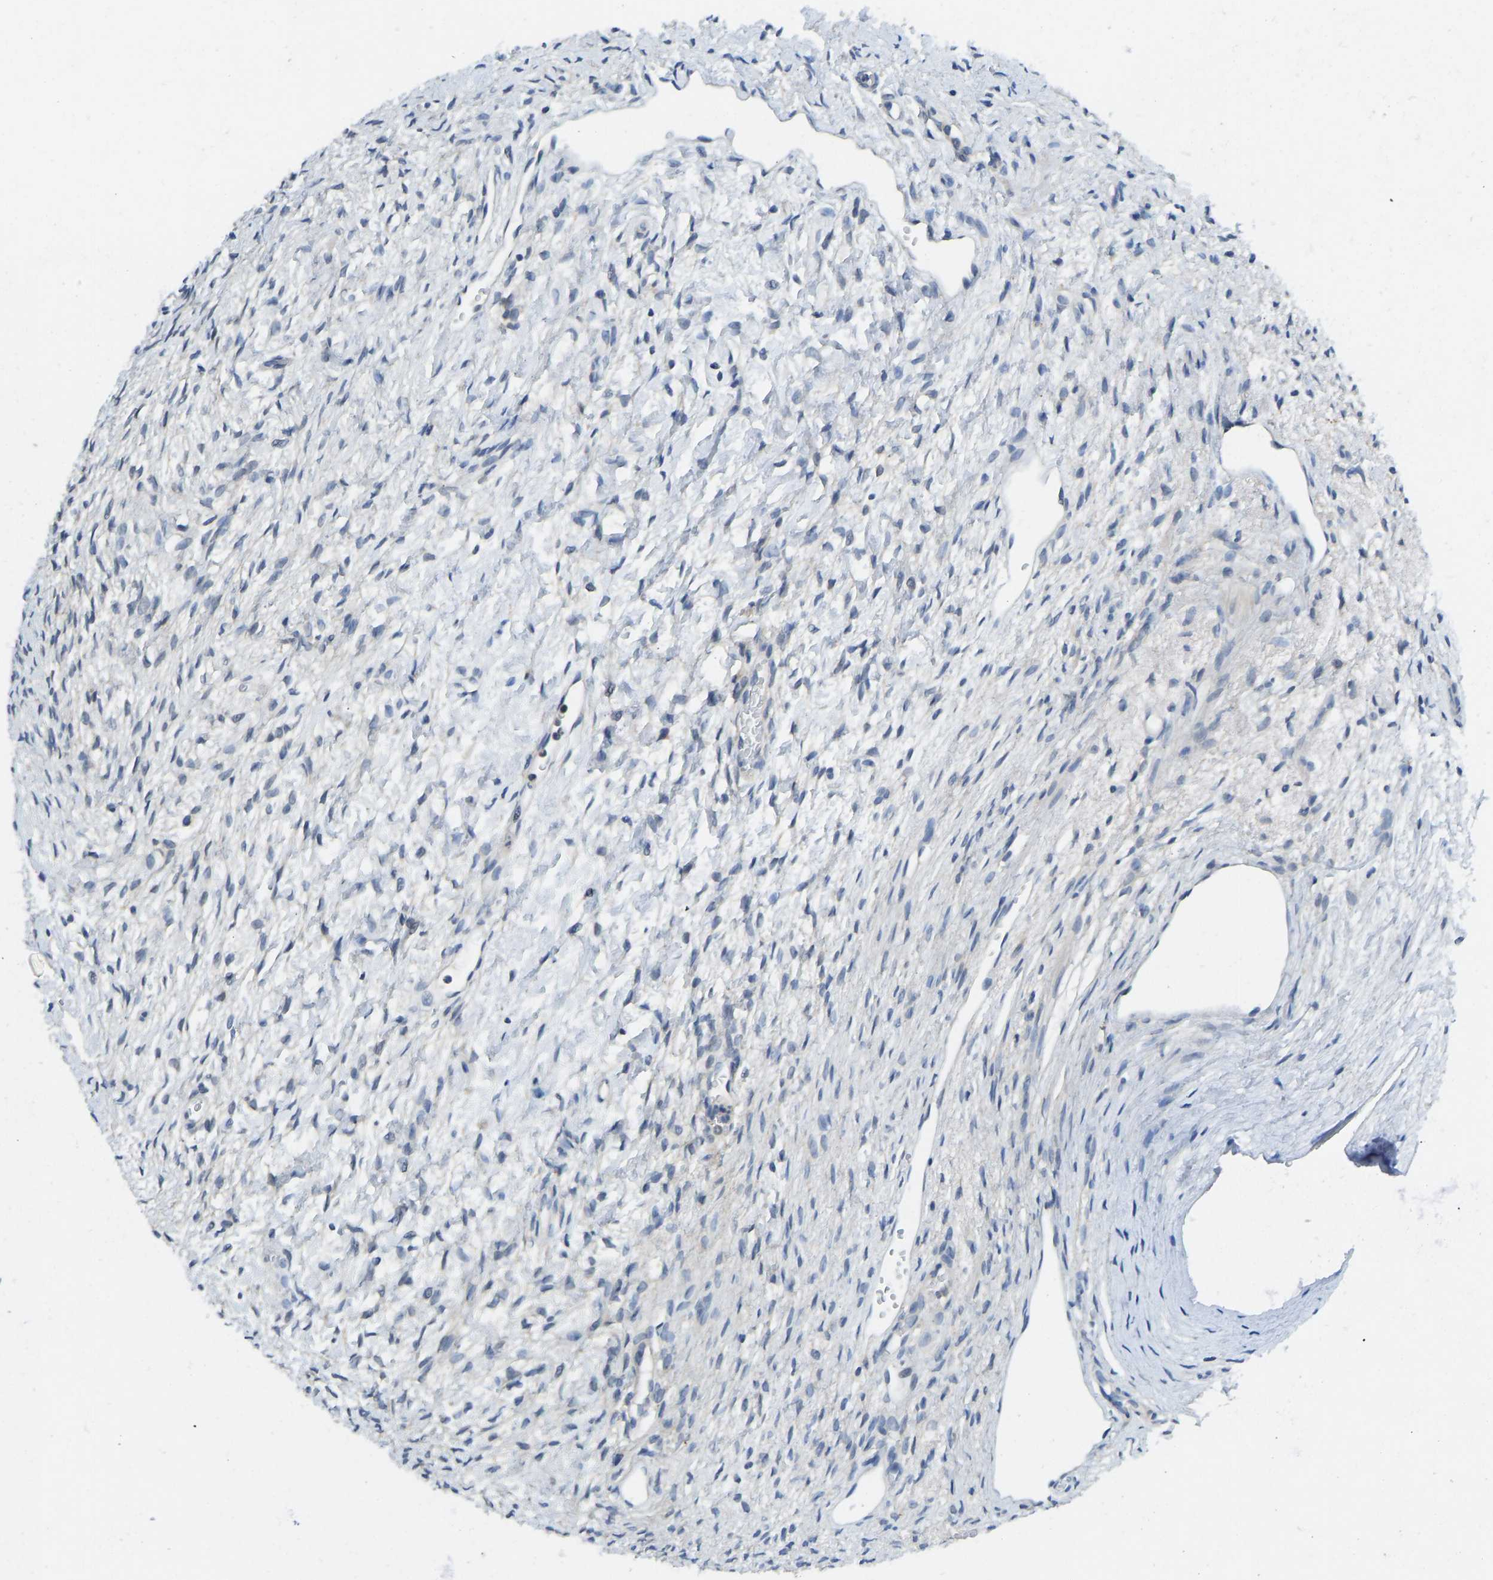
{"staining": {"intensity": "moderate", "quantity": ">75%", "location": "cytoplasmic/membranous"}, "tissue": "ovary", "cell_type": "Follicle cells", "image_type": "normal", "snomed": [{"axis": "morphology", "description": "Normal tissue, NOS"}, {"axis": "topography", "description": "Ovary"}], "caption": "A micrograph of ovary stained for a protein displays moderate cytoplasmic/membranous brown staining in follicle cells. (brown staining indicates protein expression, while blue staining denotes nuclei).", "gene": "NDRG3", "patient": {"sex": "female", "age": 33}}